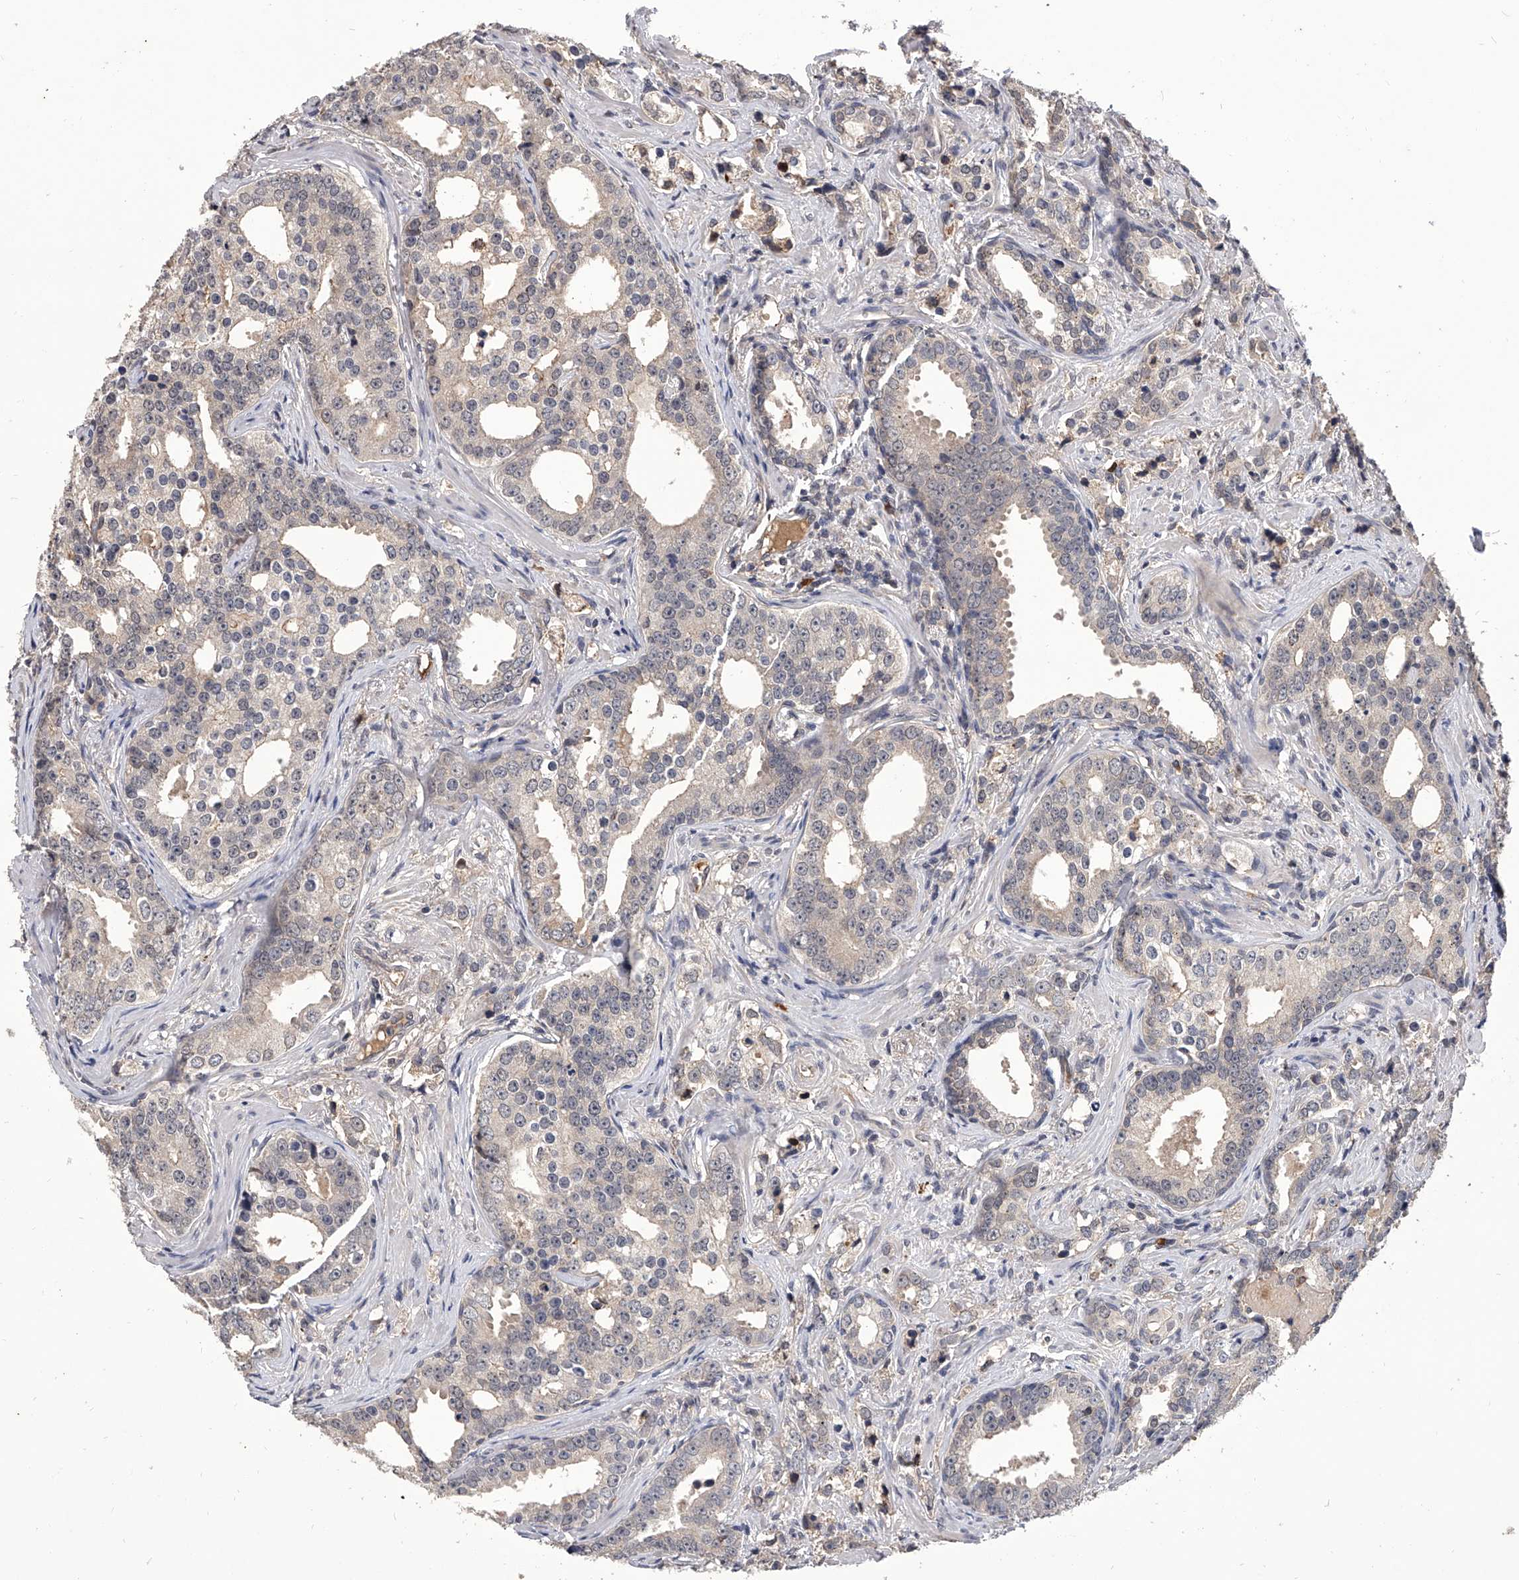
{"staining": {"intensity": "negative", "quantity": "none", "location": "none"}, "tissue": "prostate cancer", "cell_type": "Tumor cells", "image_type": "cancer", "snomed": [{"axis": "morphology", "description": "Adenocarcinoma, High grade"}, {"axis": "topography", "description": "Prostate"}], "caption": "The histopathology image displays no significant expression in tumor cells of prostate cancer (high-grade adenocarcinoma).", "gene": "CFAP410", "patient": {"sex": "male", "age": 62}}